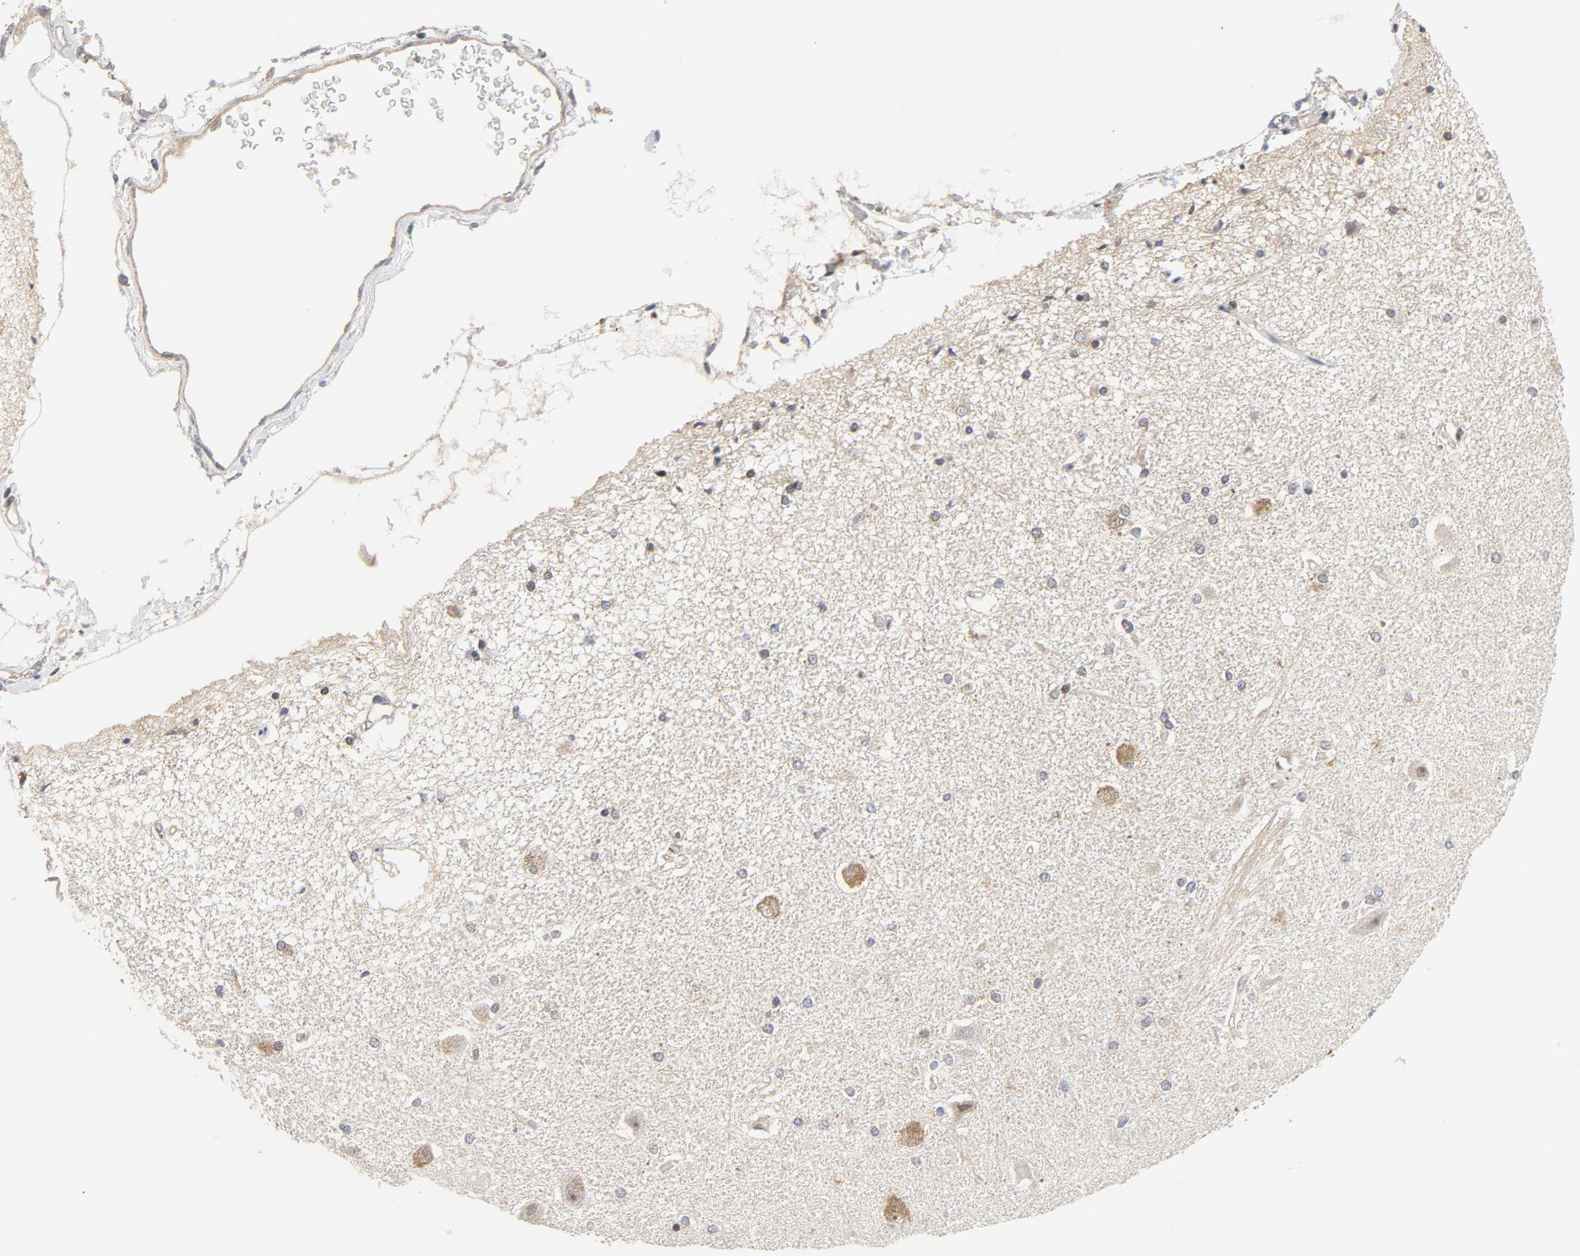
{"staining": {"intensity": "weak", "quantity": "<25%", "location": "nuclear"}, "tissue": "hippocampus", "cell_type": "Glial cells", "image_type": "normal", "snomed": [{"axis": "morphology", "description": "Normal tissue, NOS"}, {"axis": "topography", "description": "Hippocampus"}], "caption": "Immunohistochemistry of normal hippocampus exhibits no positivity in glial cells.", "gene": "MAP2K7", "patient": {"sex": "female", "age": 54}}